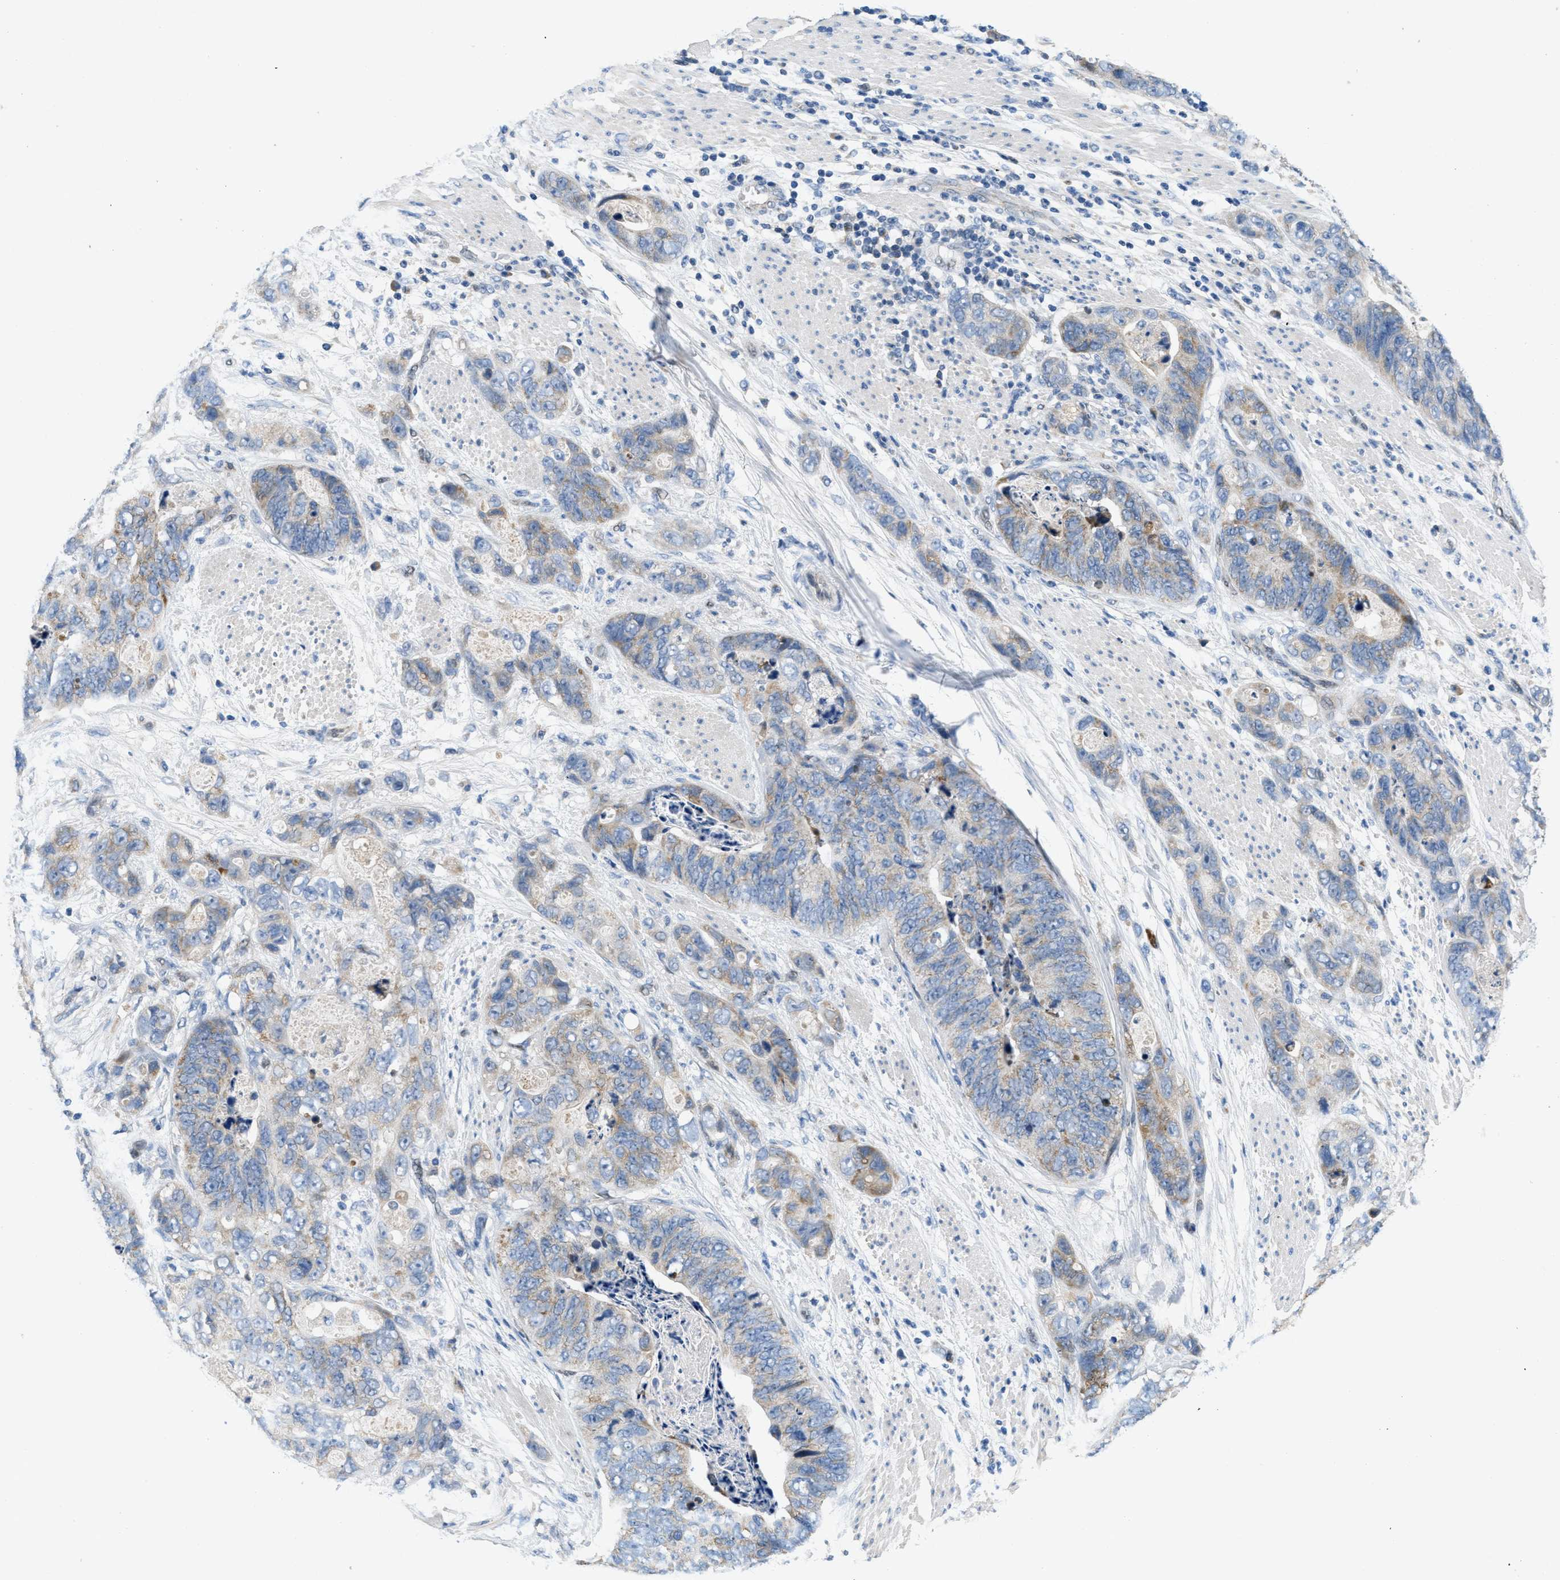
{"staining": {"intensity": "moderate", "quantity": "<25%", "location": "cytoplasmic/membranous"}, "tissue": "stomach cancer", "cell_type": "Tumor cells", "image_type": "cancer", "snomed": [{"axis": "morphology", "description": "Adenocarcinoma, NOS"}, {"axis": "topography", "description": "Stomach"}], "caption": "This is a histology image of immunohistochemistry (IHC) staining of stomach cancer (adenocarcinoma), which shows moderate expression in the cytoplasmic/membranous of tumor cells.", "gene": "PNKD", "patient": {"sex": "female", "age": 89}}